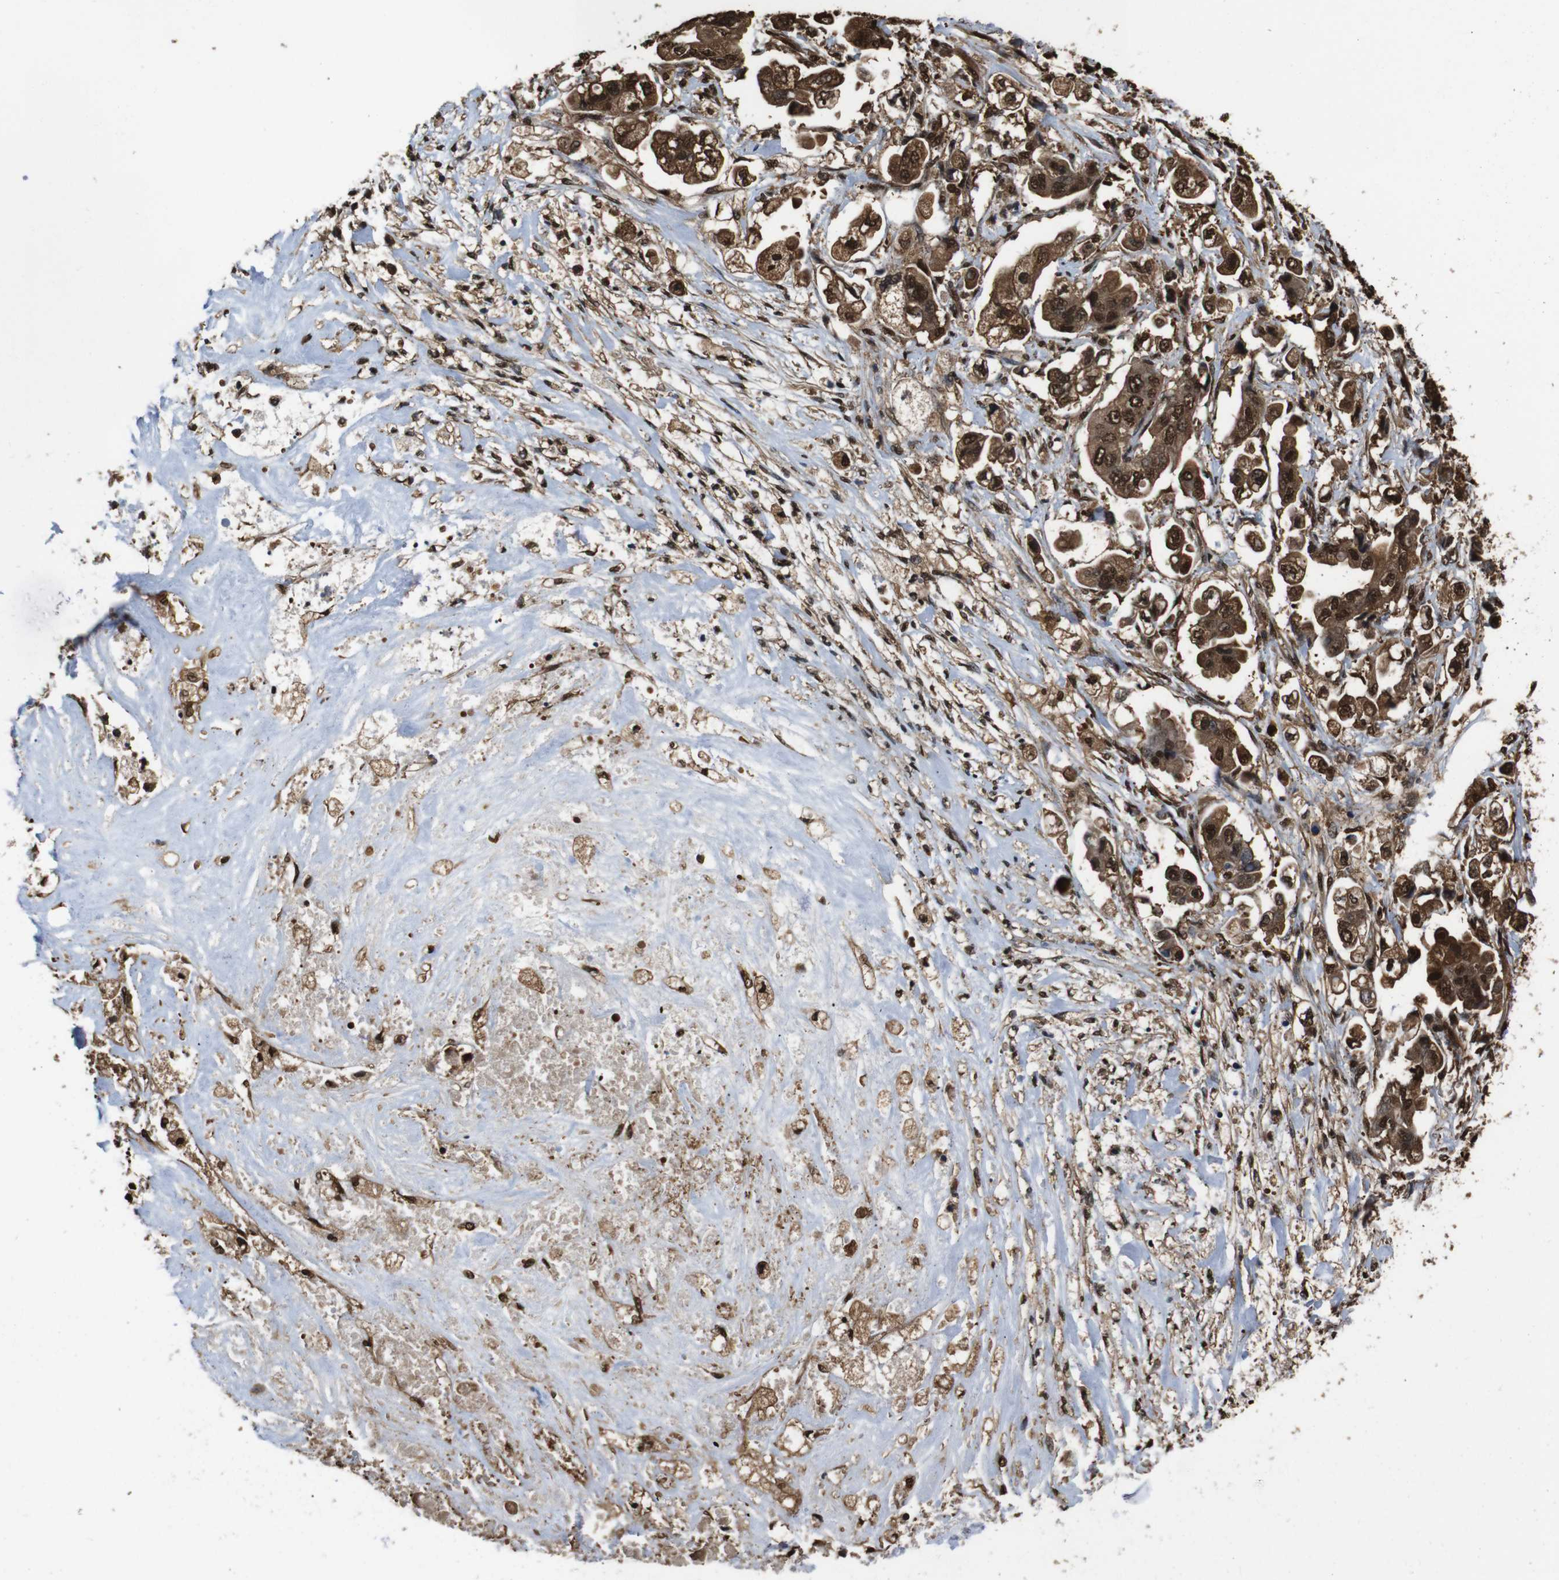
{"staining": {"intensity": "strong", "quantity": ">75%", "location": "cytoplasmic/membranous,nuclear"}, "tissue": "stomach cancer", "cell_type": "Tumor cells", "image_type": "cancer", "snomed": [{"axis": "morphology", "description": "Adenocarcinoma, NOS"}, {"axis": "topography", "description": "Stomach"}], "caption": "This is an image of immunohistochemistry staining of stomach adenocarcinoma, which shows strong staining in the cytoplasmic/membranous and nuclear of tumor cells.", "gene": "VCP", "patient": {"sex": "male", "age": 62}}